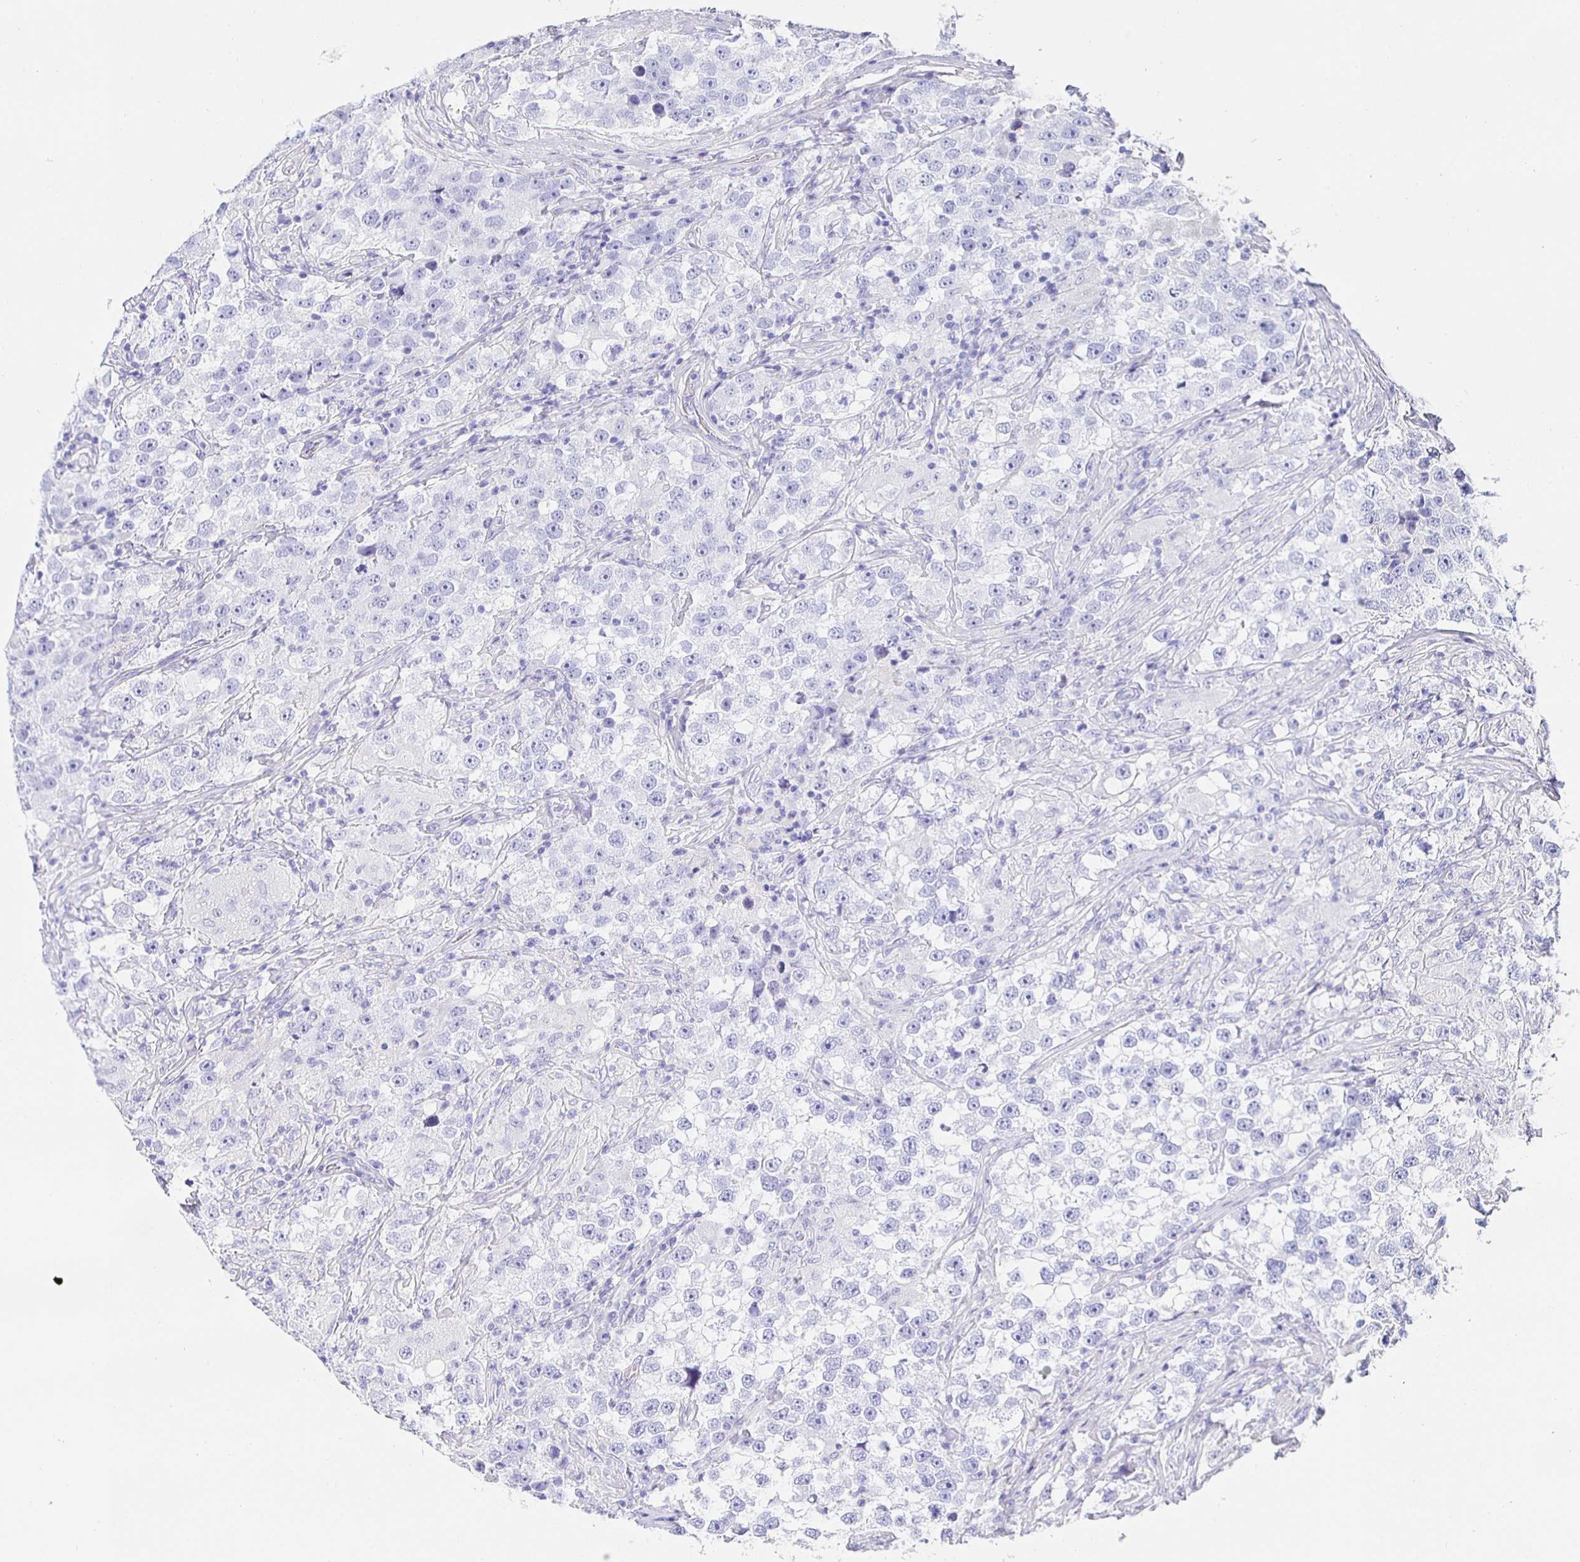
{"staining": {"intensity": "negative", "quantity": "none", "location": "none"}, "tissue": "testis cancer", "cell_type": "Tumor cells", "image_type": "cancer", "snomed": [{"axis": "morphology", "description": "Seminoma, NOS"}, {"axis": "topography", "description": "Testis"}], "caption": "An IHC histopathology image of seminoma (testis) is shown. There is no staining in tumor cells of seminoma (testis).", "gene": "HSPA4L", "patient": {"sex": "male", "age": 46}}